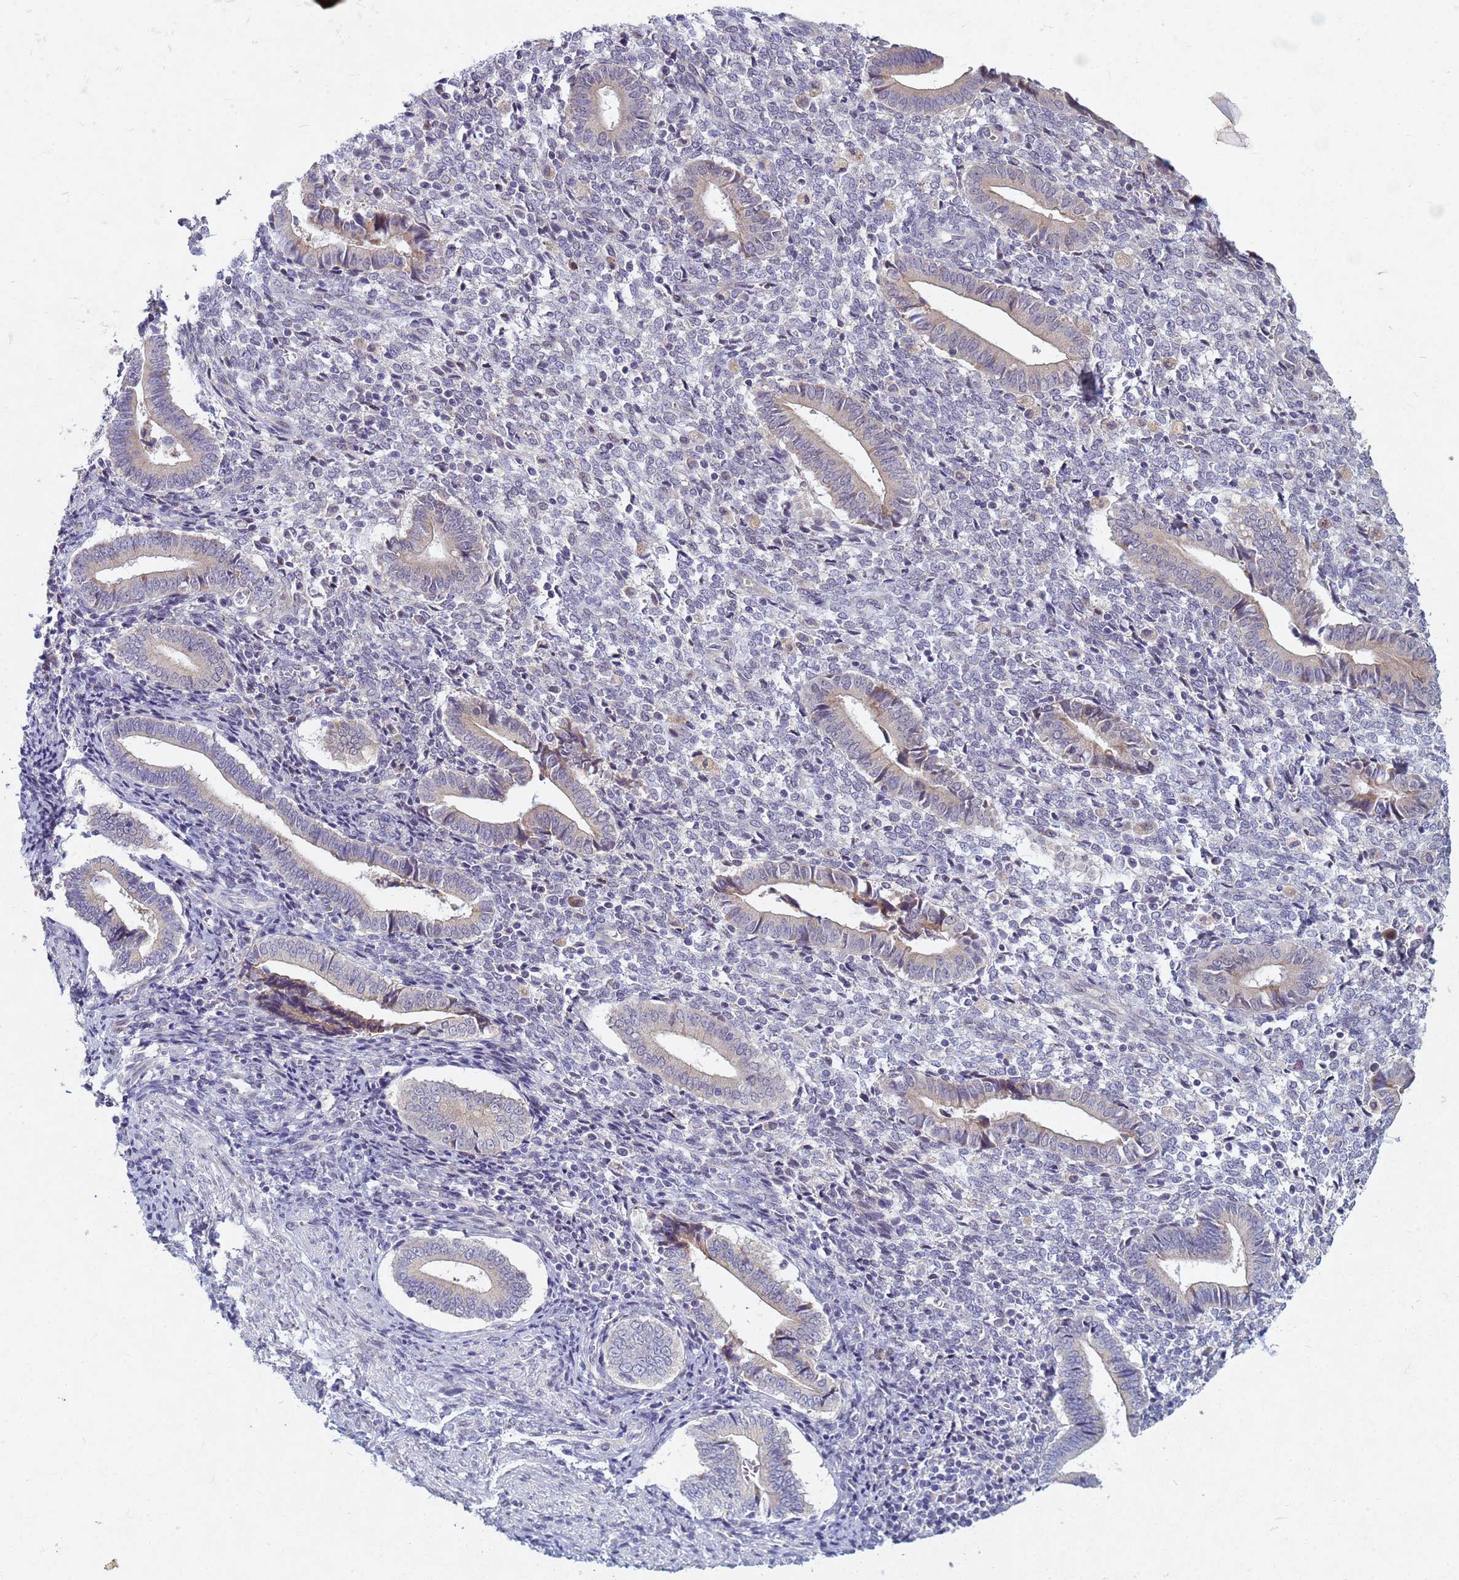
{"staining": {"intensity": "negative", "quantity": "none", "location": "none"}, "tissue": "endometrium", "cell_type": "Cells in endometrial stroma", "image_type": "normal", "snomed": [{"axis": "morphology", "description": "Normal tissue, NOS"}, {"axis": "topography", "description": "Other"}, {"axis": "topography", "description": "Endometrium"}], "caption": "An IHC histopathology image of unremarkable endometrium is shown. There is no staining in cells in endometrial stroma of endometrium. (Stains: DAB (3,3'-diaminobenzidine) IHC with hematoxylin counter stain, Microscopy: brightfield microscopy at high magnification).", "gene": "TNPO2", "patient": {"sex": "female", "age": 44}}